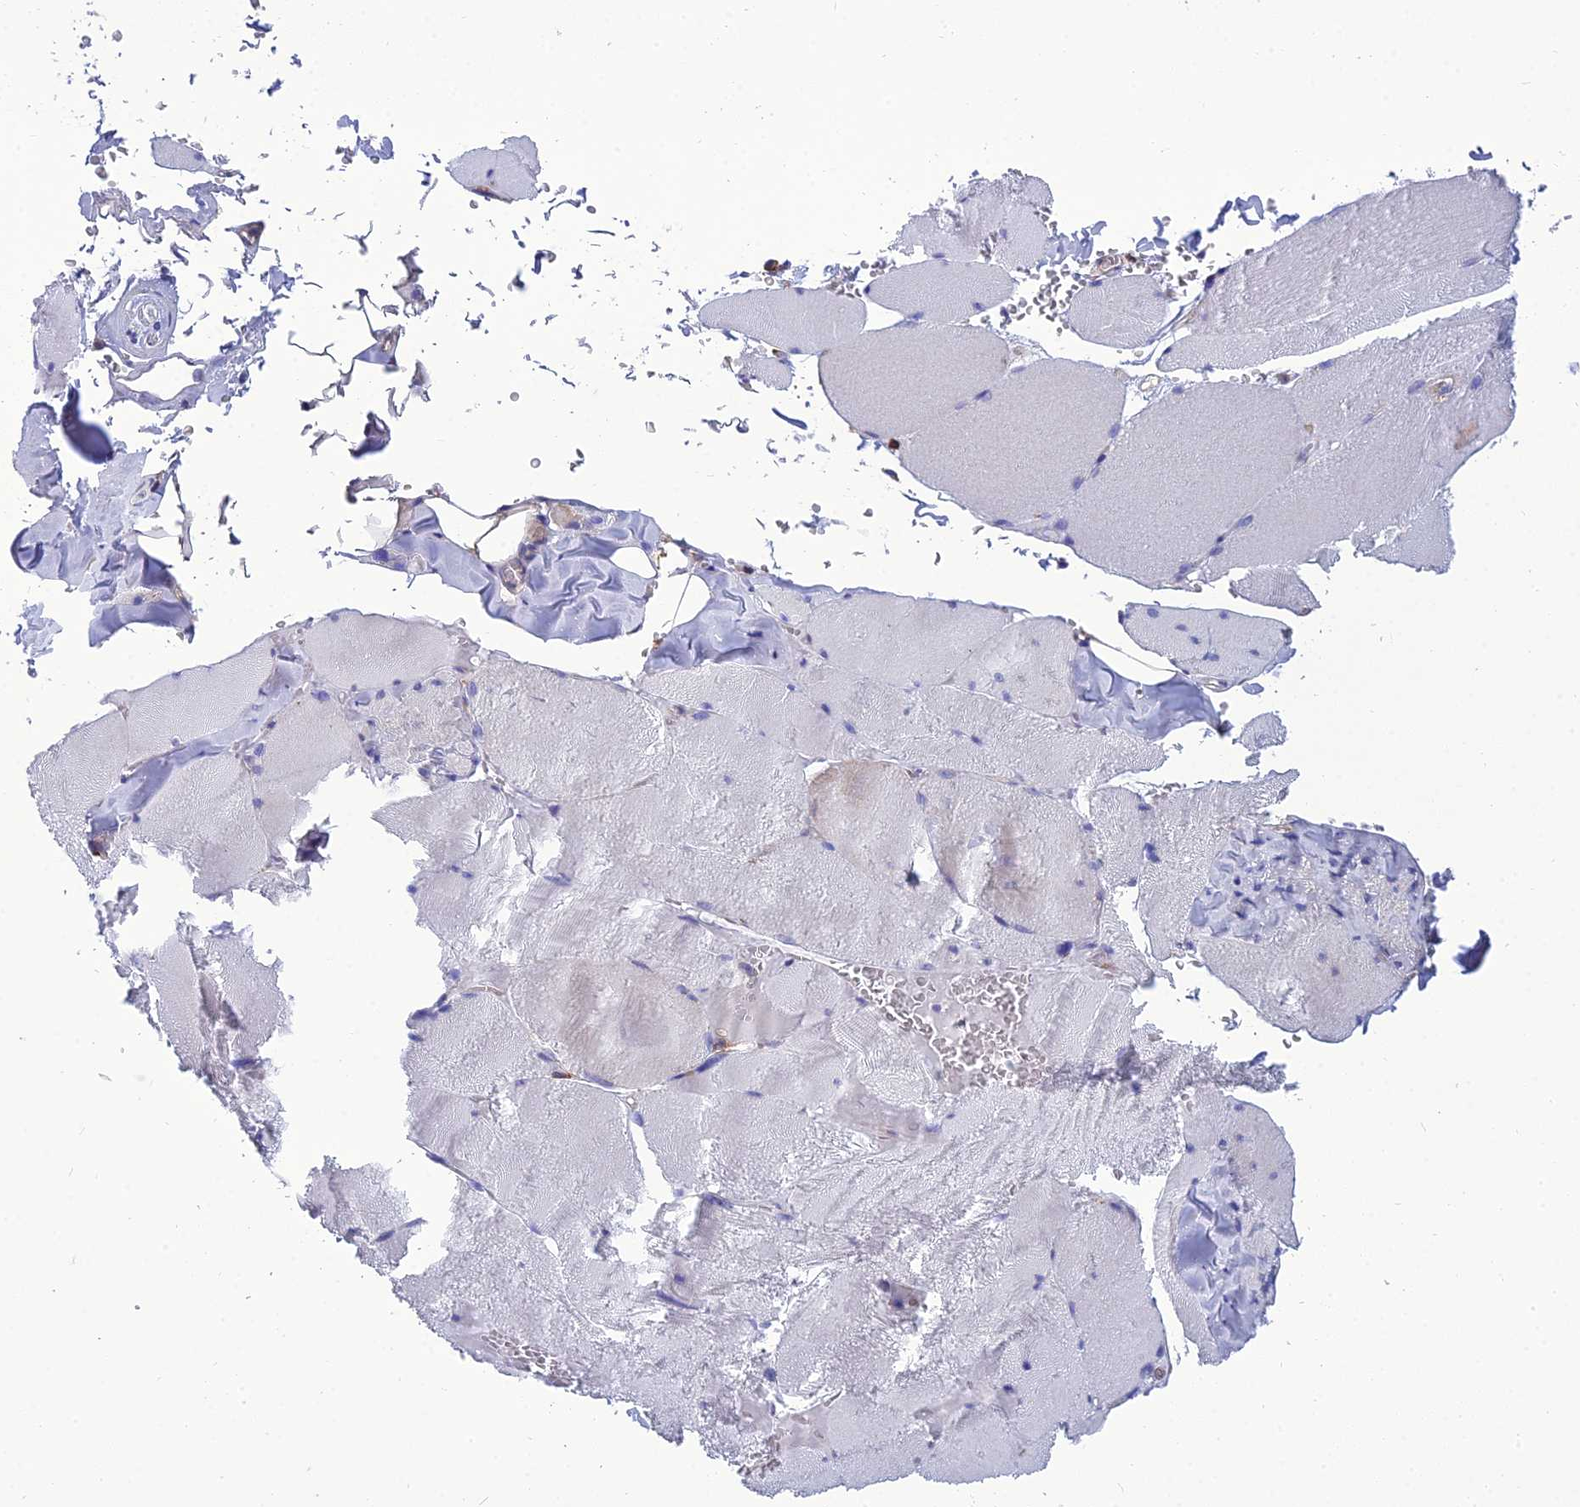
{"staining": {"intensity": "negative", "quantity": "none", "location": "none"}, "tissue": "skeletal muscle", "cell_type": "Myocytes", "image_type": "normal", "snomed": [{"axis": "morphology", "description": "Normal tissue, NOS"}, {"axis": "topography", "description": "Skeletal muscle"}, {"axis": "topography", "description": "Head-Neck"}], "caption": "An image of human skeletal muscle is negative for staining in myocytes. The staining is performed using DAB brown chromogen with nuclei counter-stained in using hematoxylin.", "gene": "PPP1R18", "patient": {"sex": "male", "age": 66}}